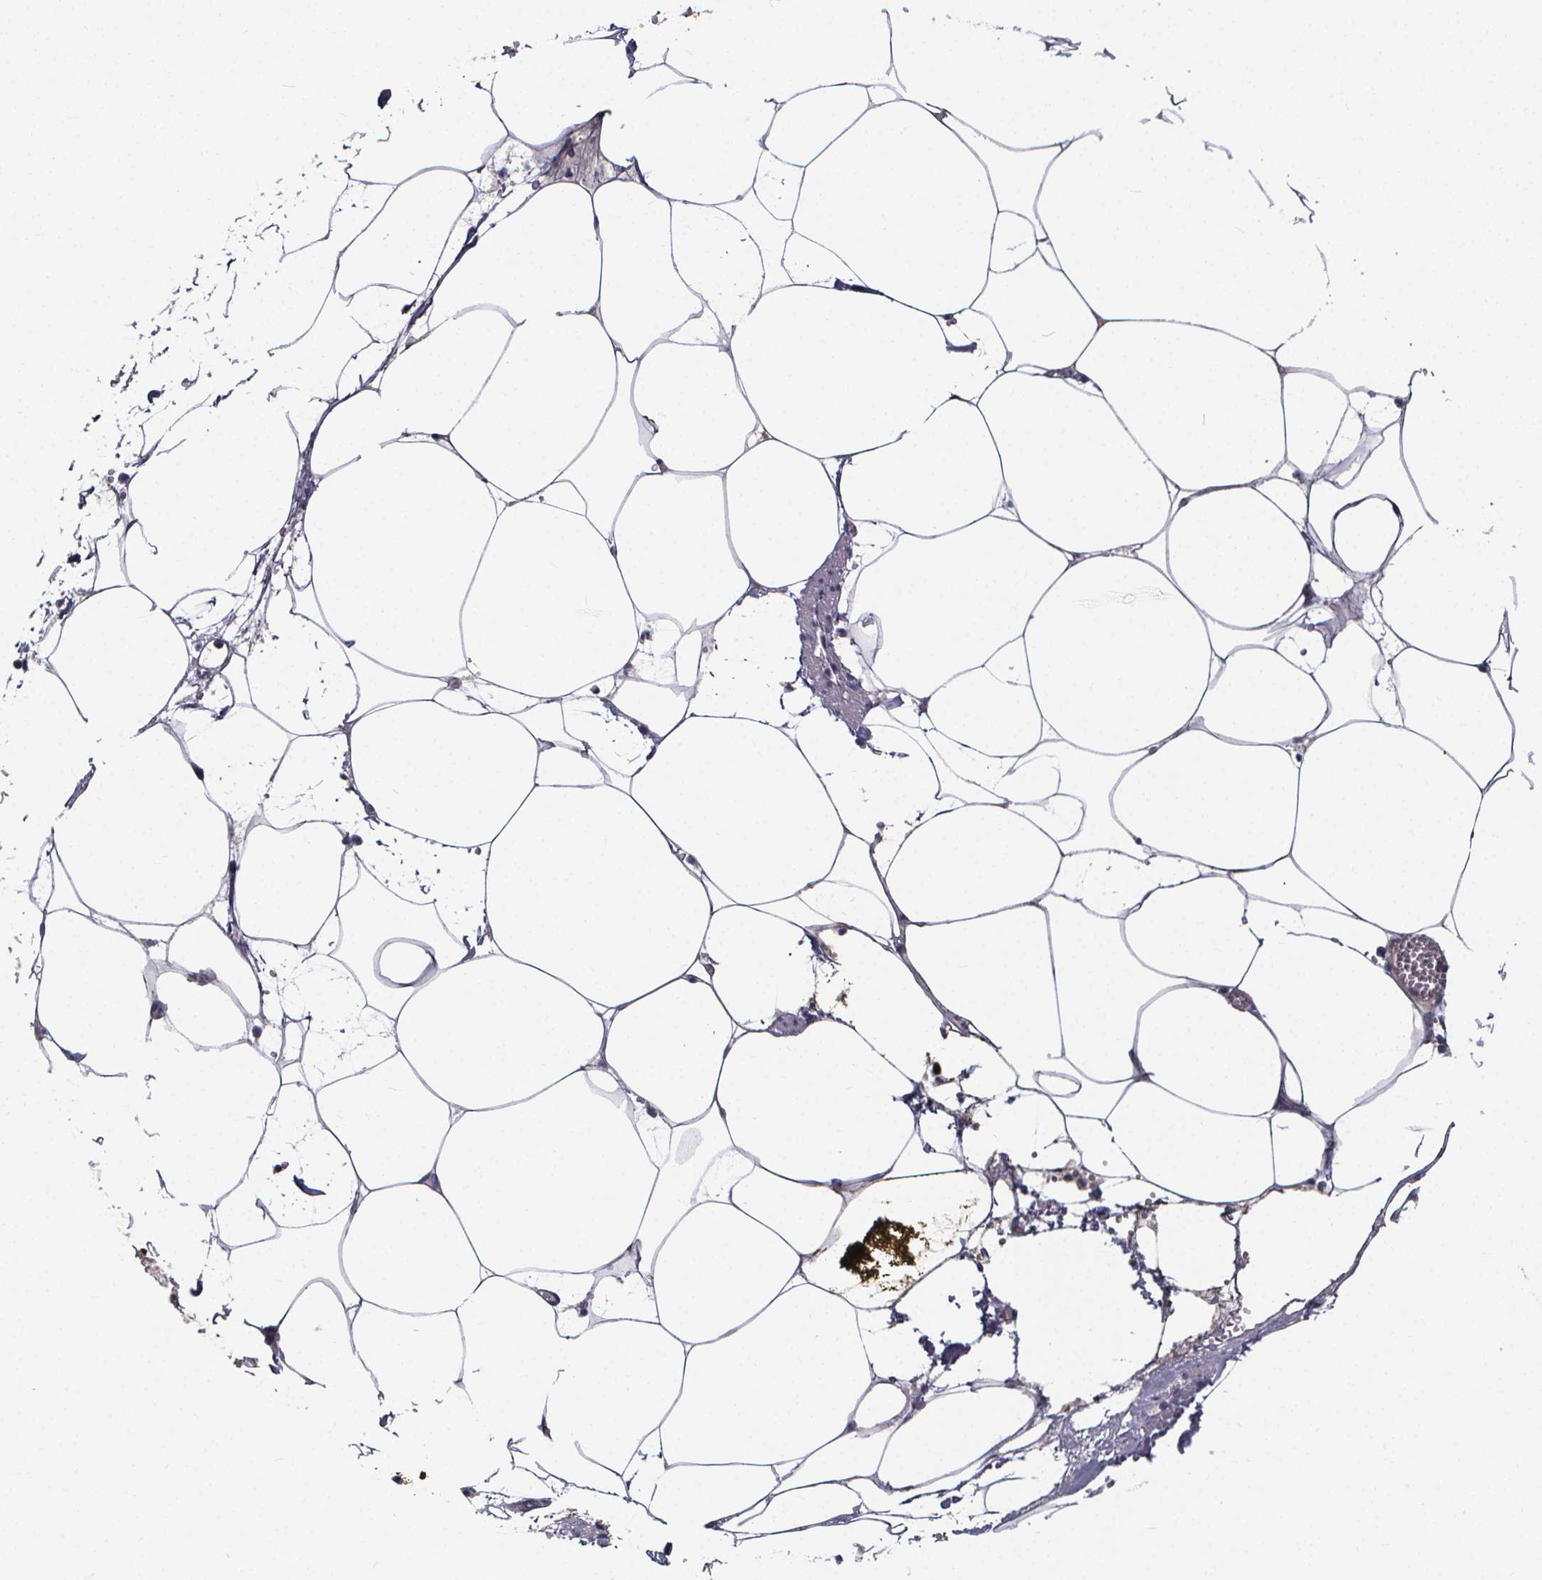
{"staining": {"intensity": "negative", "quantity": "none", "location": "none"}, "tissue": "adipose tissue", "cell_type": "Adipocytes", "image_type": "normal", "snomed": [{"axis": "morphology", "description": "Normal tissue, NOS"}, {"axis": "topography", "description": "Adipose tissue"}, {"axis": "topography", "description": "Pancreas"}, {"axis": "topography", "description": "Peripheral nerve tissue"}], "caption": "A photomicrograph of human adipose tissue is negative for staining in adipocytes. The staining was performed using DAB (3,3'-diaminobenzidine) to visualize the protein expression in brown, while the nuclei were stained in blue with hematoxylin (Magnification: 20x).", "gene": "AGT", "patient": {"sex": "female", "age": 58}}